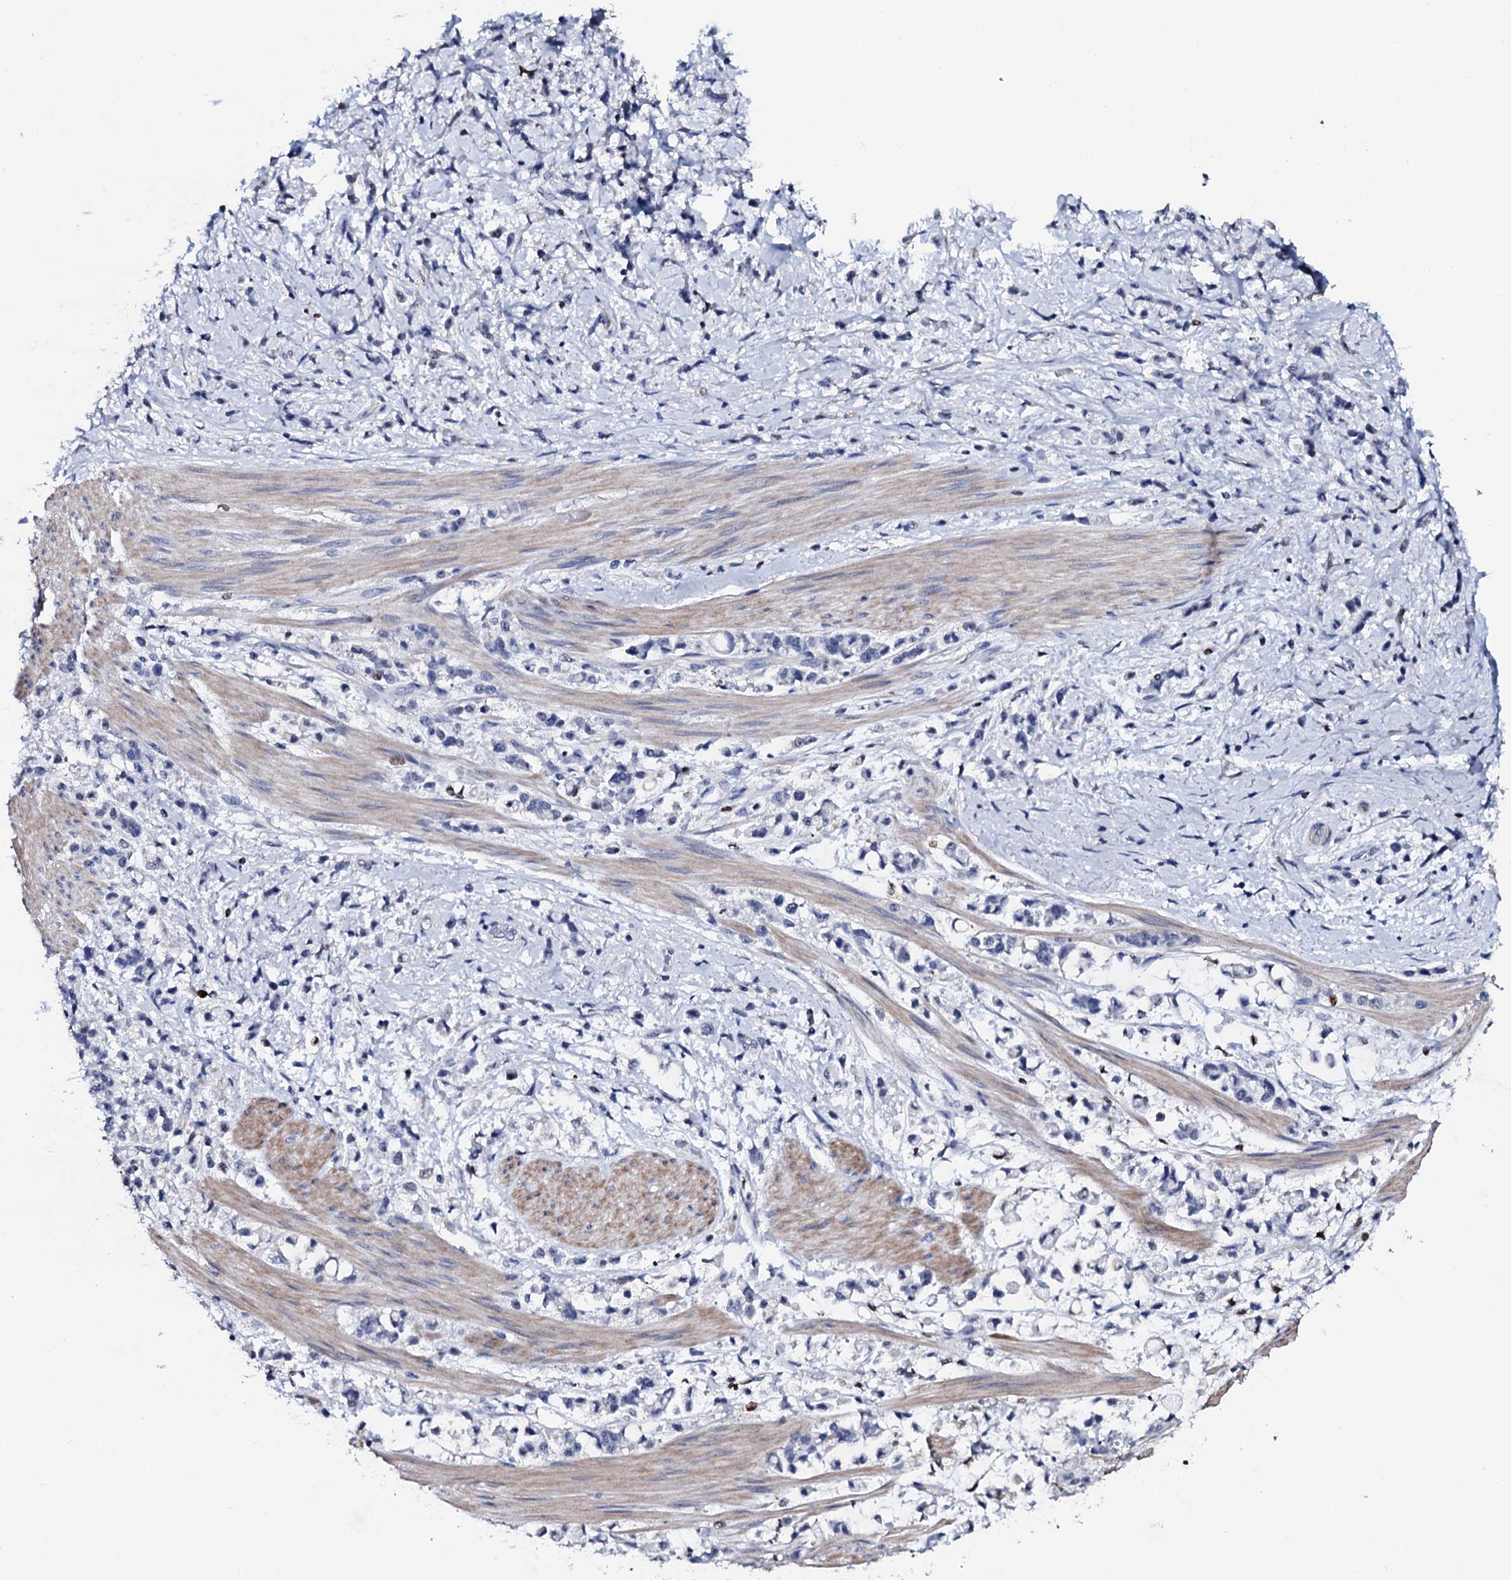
{"staining": {"intensity": "negative", "quantity": "none", "location": "none"}, "tissue": "stomach cancer", "cell_type": "Tumor cells", "image_type": "cancer", "snomed": [{"axis": "morphology", "description": "Adenocarcinoma, NOS"}, {"axis": "topography", "description": "Stomach"}], "caption": "The photomicrograph shows no staining of tumor cells in adenocarcinoma (stomach).", "gene": "NPM2", "patient": {"sex": "female", "age": 60}}